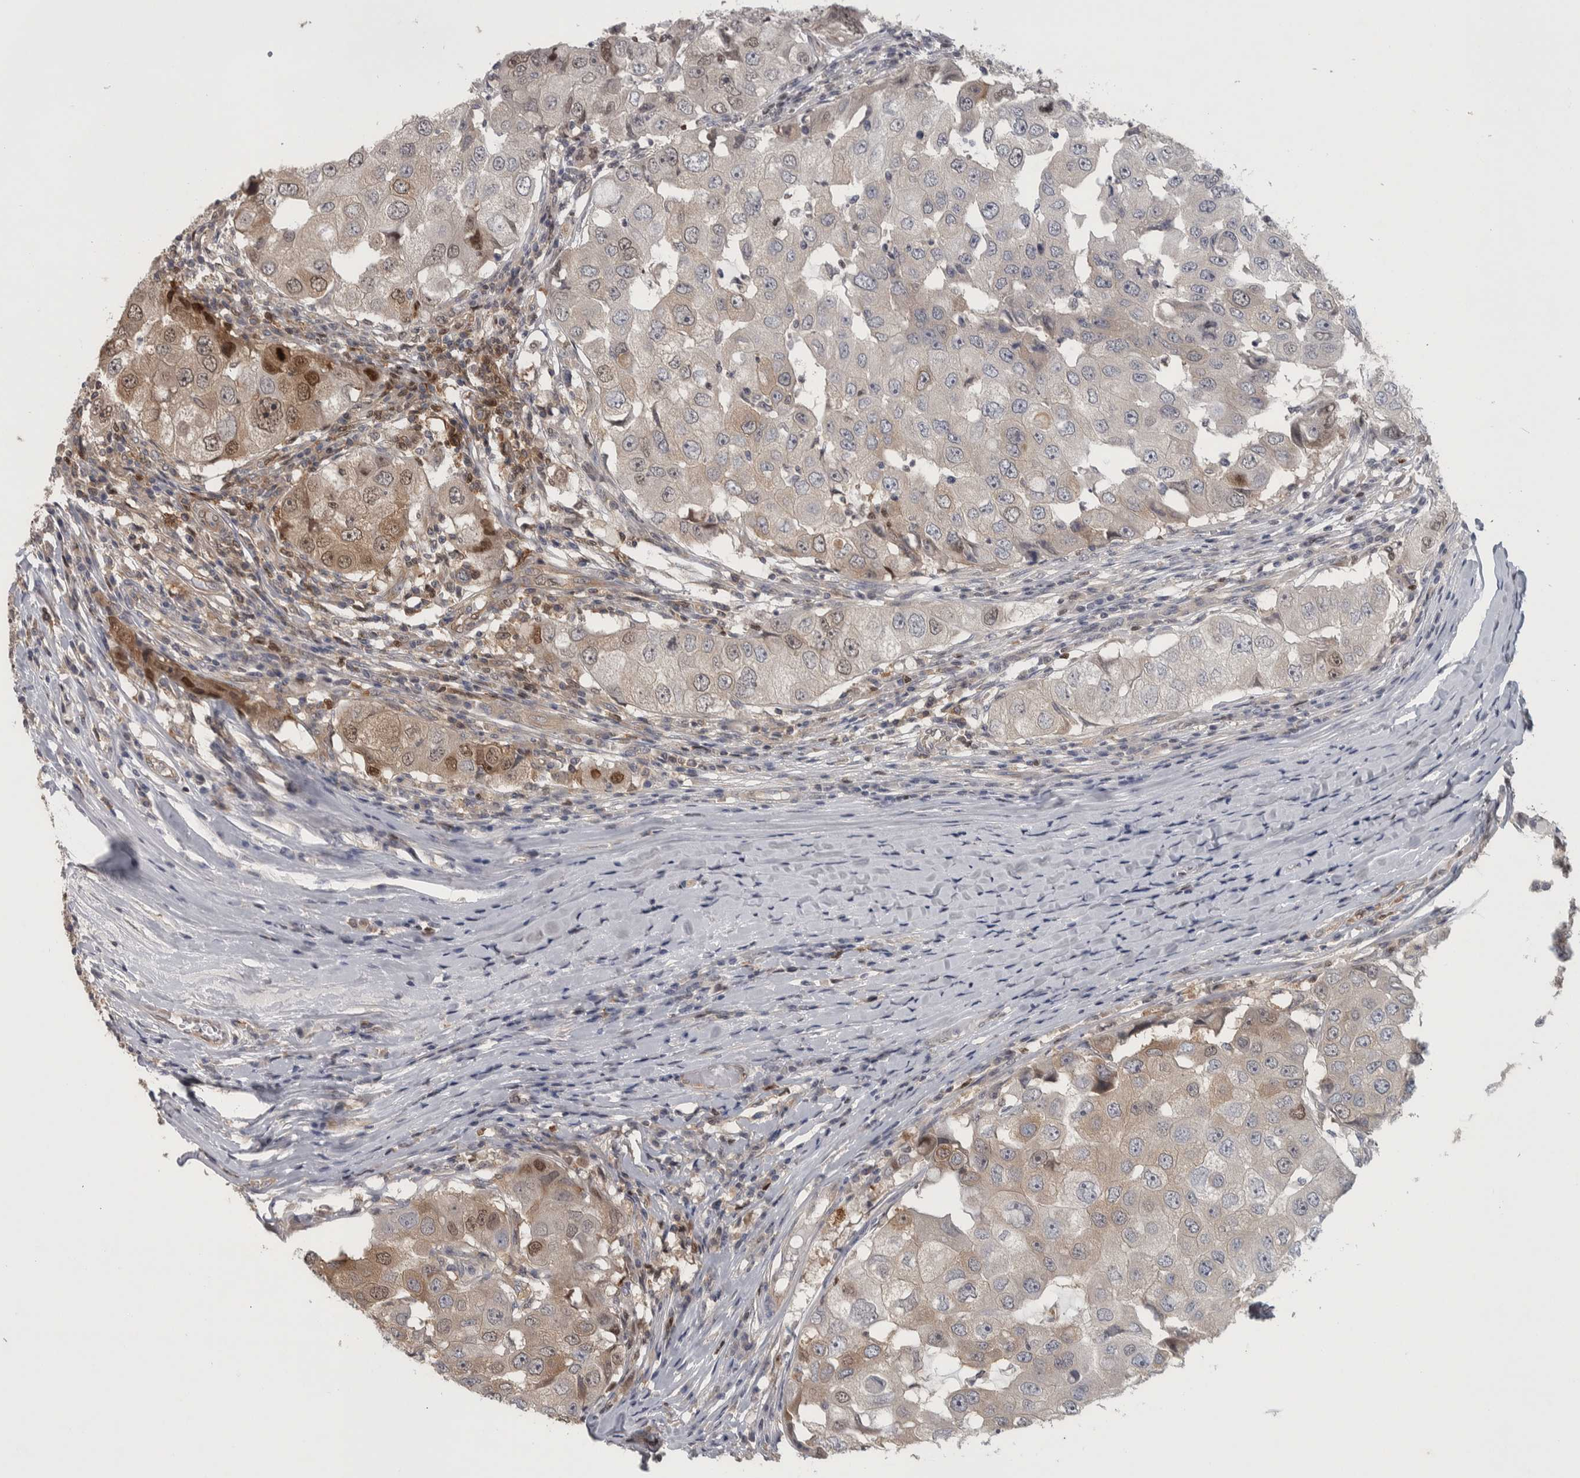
{"staining": {"intensity": "weak", "quantity": "<25%", "location": "cytoplasmic/membranous"}, "tissue": "breast cancer", "cell_type": "Tumor cells", "image_type": "cancer", "snomed": [{"axis": "morphology", "description": "Duct carcinoma"}, {"axis": "topography", "description": "Breast"}], "caption": "IHC of human breast intraductal carcinoma exhibits no expression in tumor cells.", "gene": "NFKB2", "patient": {"sex": "female", "age": 27}}